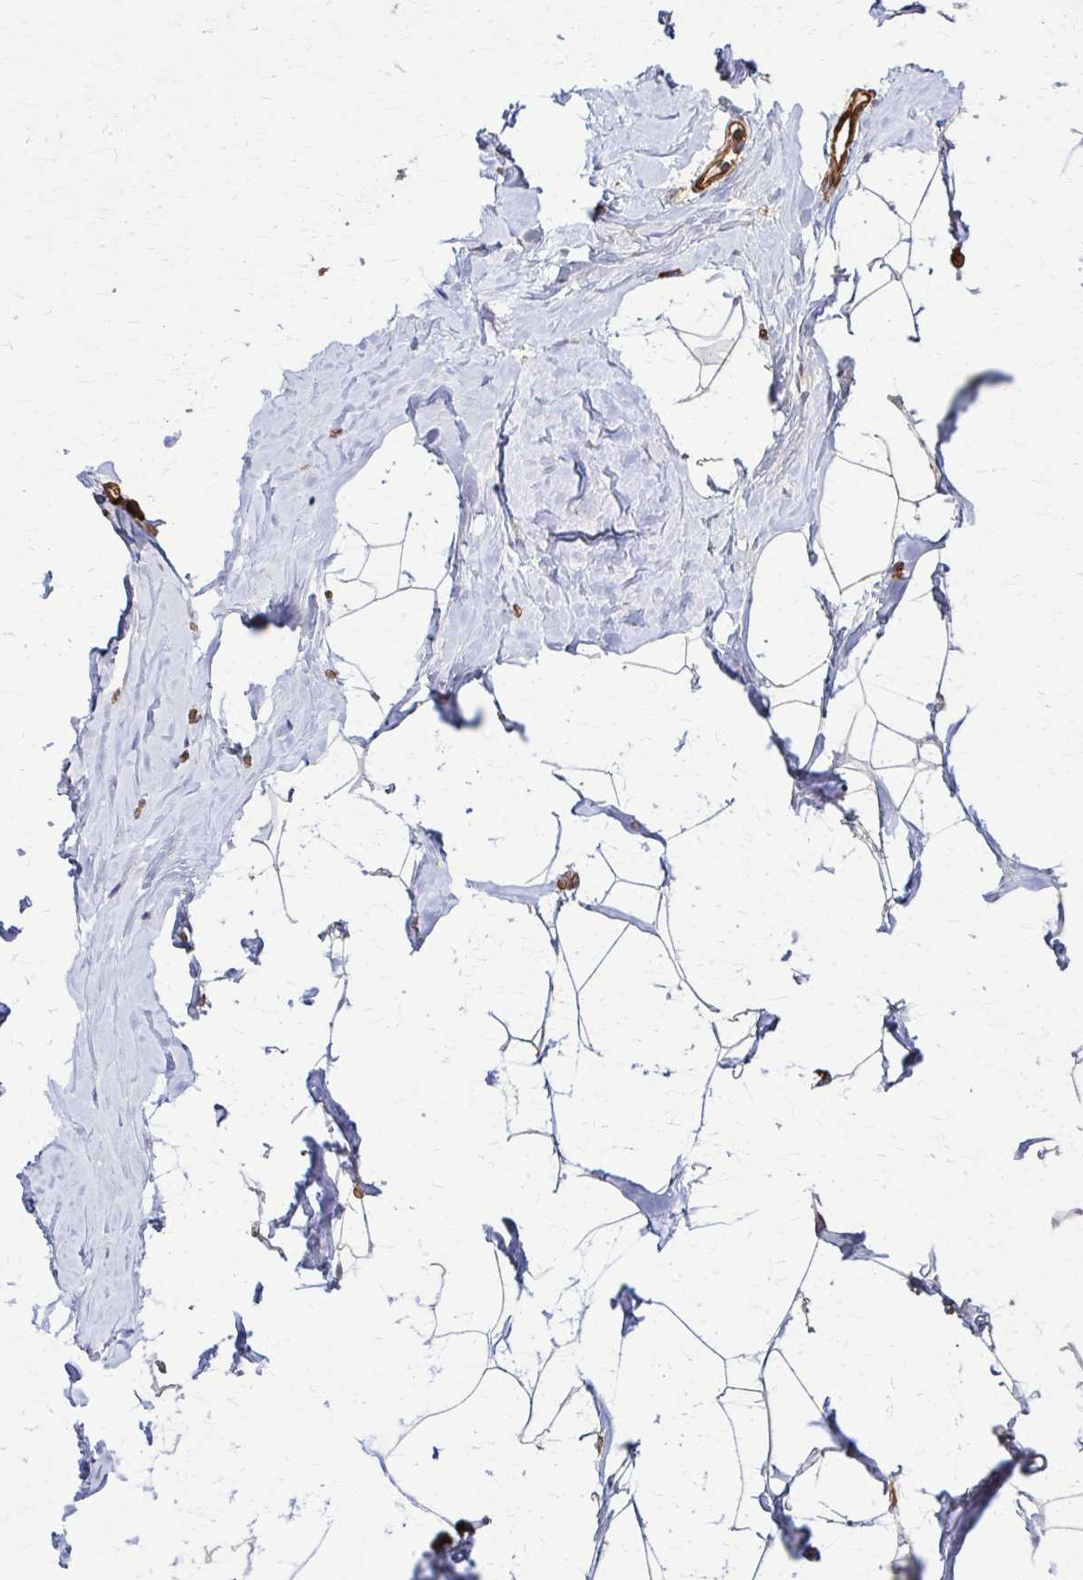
{"staining": {"intensity": "negative", "quantity": "none", "location": "none"}, "tissue": "breast", "cell_type": "Adipocytes", "image_type": "normal", "snomed": [{"axis": "morphology", "description": "Normal tissue, NOS"}, {"axis": "topography", "description": "Breast"}], "caption": "IHC image of benign breast stained for a protein (brown), which demonstrates no positivity in adipocytes.", "gene": "DSP", "patient": {"sex": "female", "age": 32}}